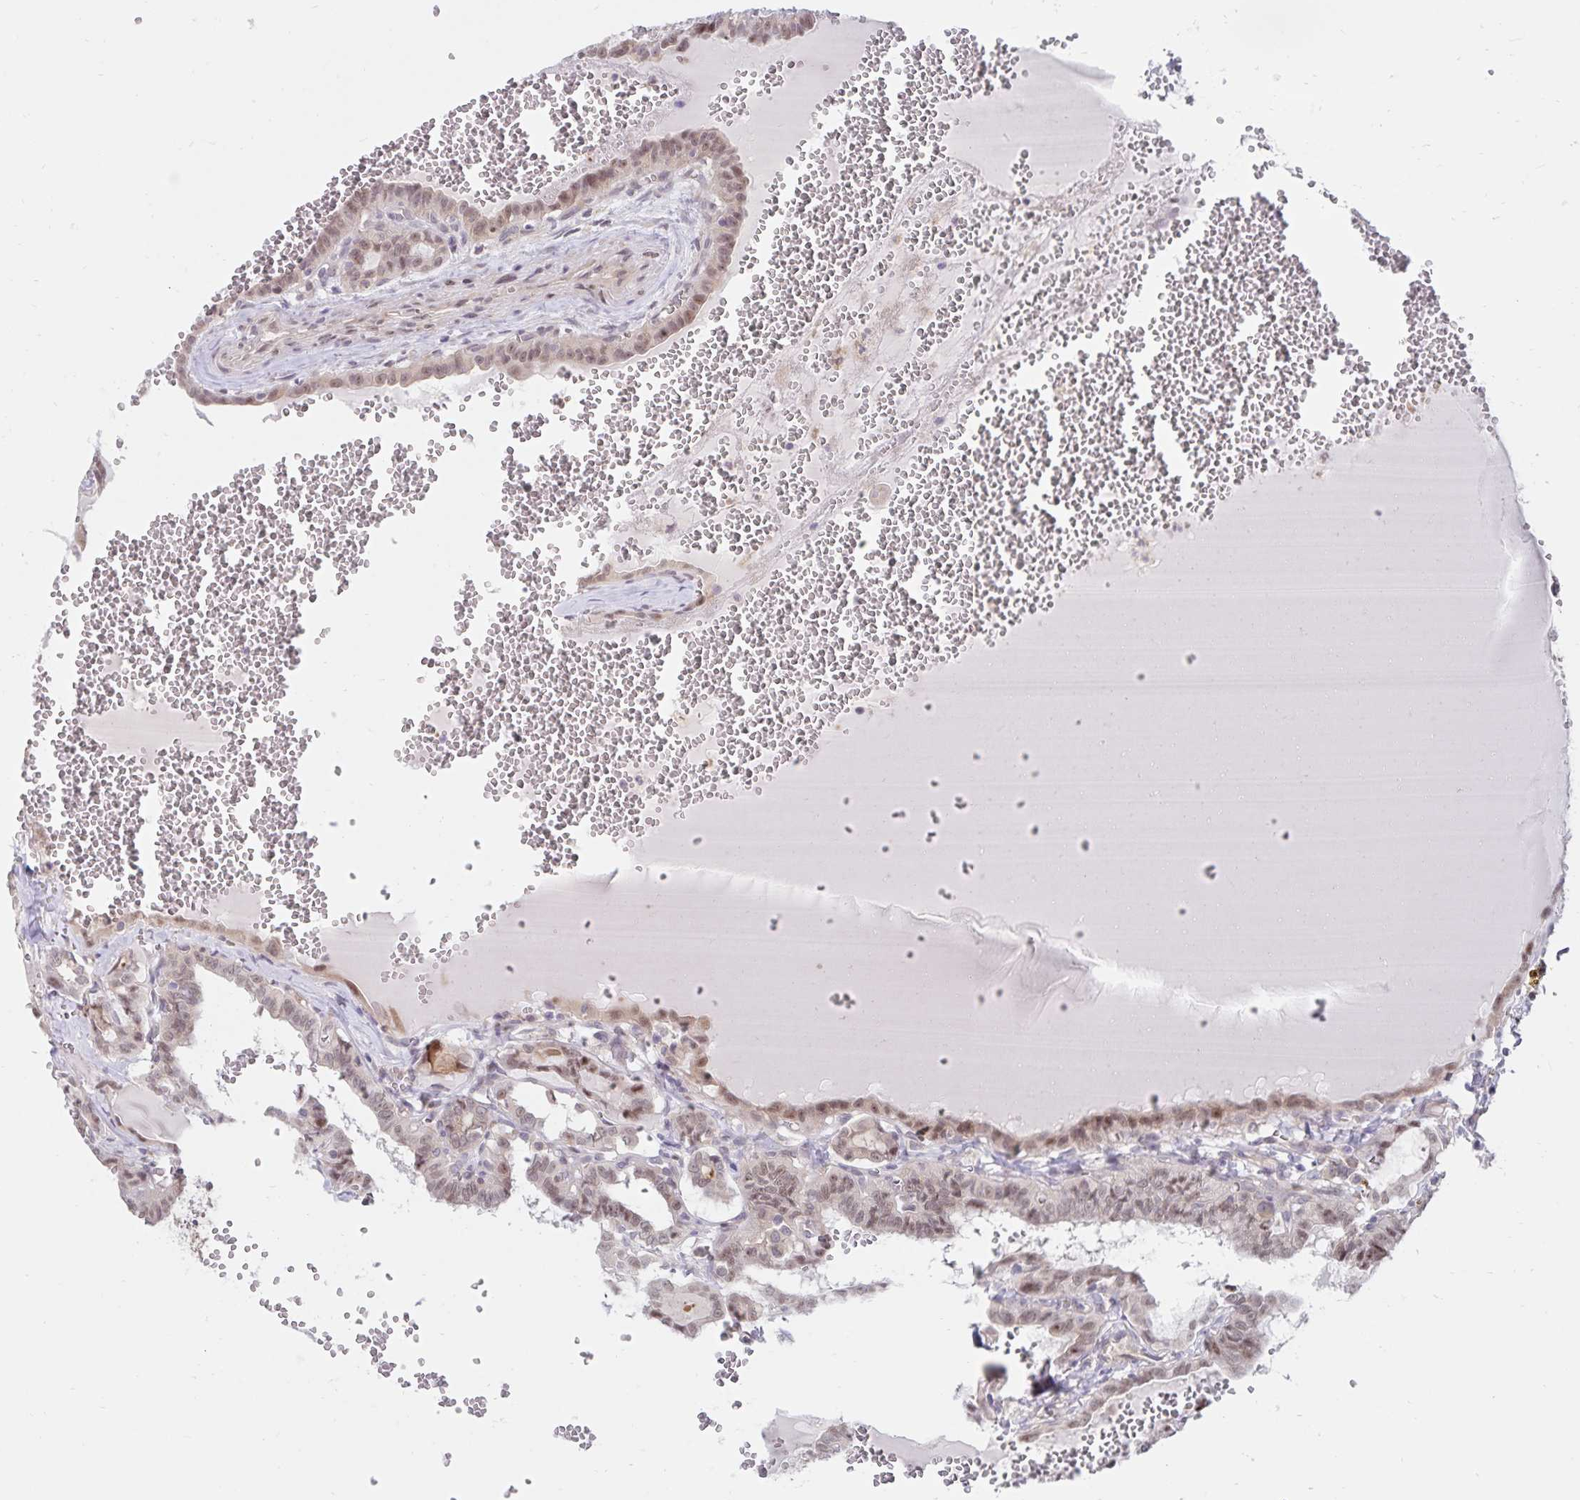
{"staining": {"intensity": "weak", "quantity": ">75%", "location": "nuclear"}, "tissue": "thyroid cancer", "cell_type": "Tumor cells", "image_type": "cancer", "snomed": [{"axis": "morphology", "description": "Papillary adenocarcinoma, NOS"}, {"axis": "topography", "description": "Thyroid gland"}], "caption": "Tumor cells show low levels of weak nuclear positivity in about >75% of cells in human thyroid cancer (papillary adenocarcinoma).", "gene": "ATP2A2", "patient": {"sex": "female", "age": 21}}